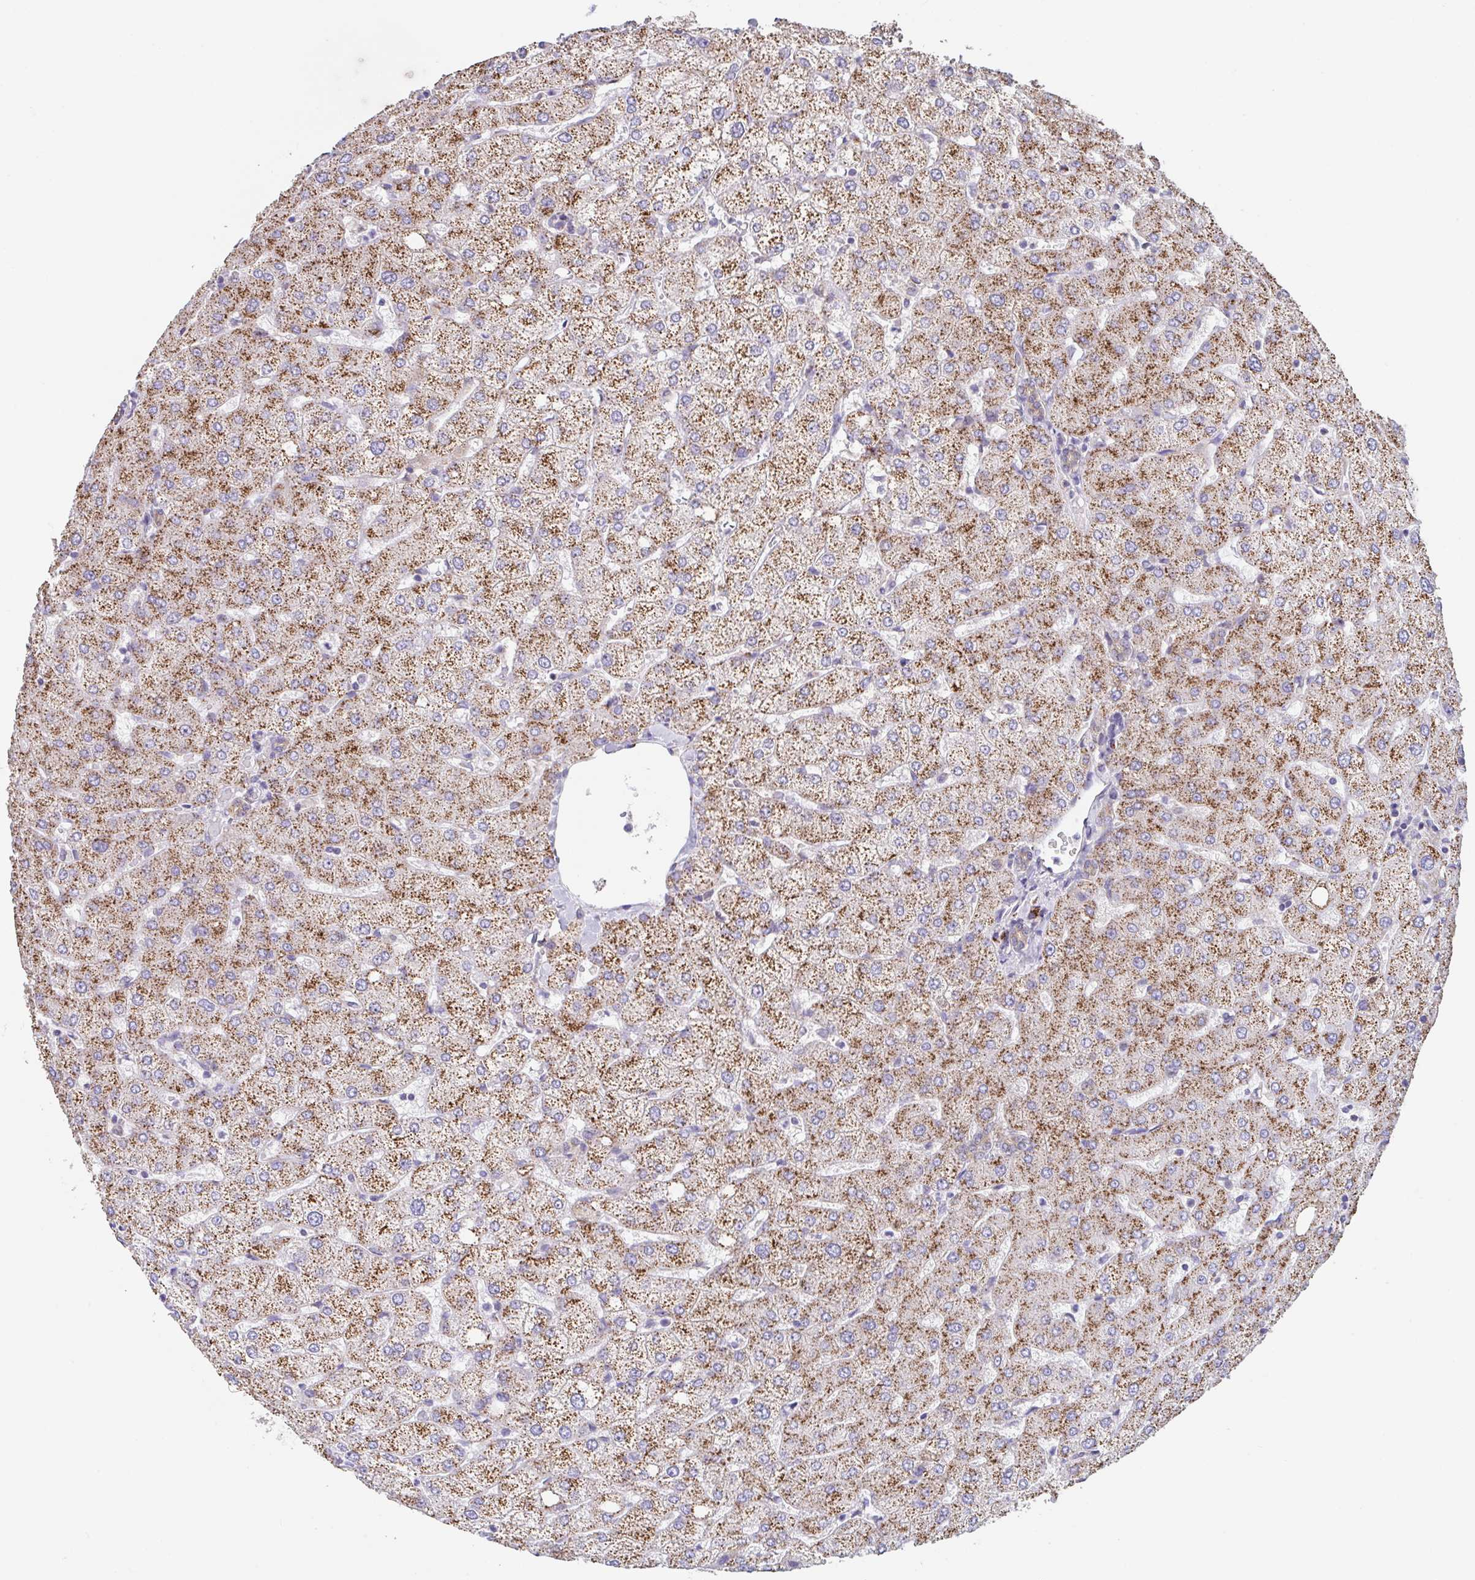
{"staining": {"intensity": "weak", "quantity": ">75%", "location": "cytoplasmic/membranous"}, "tissue": "liver", "cell_type": "Cholangiocytes", "image_type": "normal", "snomed": [{"axis": "morphology", "description": "Normal tissue, NOS"}, {"axis": "topography", "description": "Liver"}], "caption": "This micrograph exhibits normal liver stained with immunohistochemistry (IHC) to label a protein in brown. The cytoplasmic/membranous of cholangiocytes show weak positivity for the protein. Nuclei are counter-stained blue.", "gene": "PROSER3", "patient": {"sex": "female", "age": 54}}